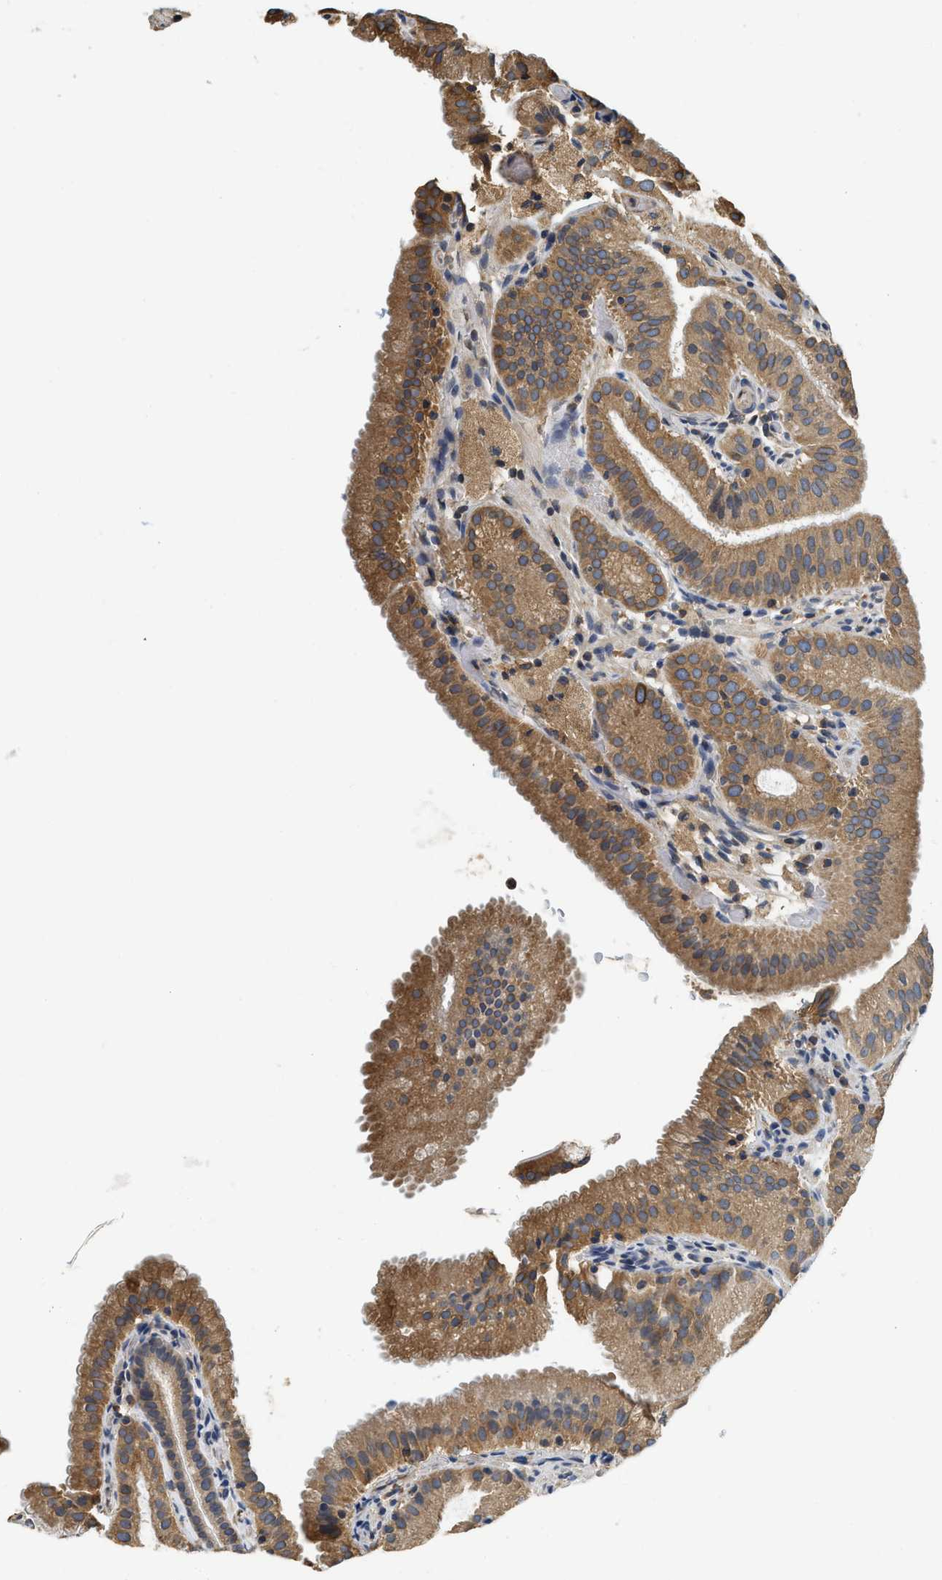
{"staining": {"intensity": "moderate", "quantity": ">75%", "location": "cytoplasmic/membranous"}, "tissue": "gallbladder", "cell_type": "Glandular cells", "image_type": "normal", "snomed": [{"axis": "morphology", "description": "Normal tissue, NOS"}, {"axis": "topography", "description": "Gallbladder"}], "caption": "Benign gallbladder demonstrates moderate cytoplasmic/membranous positivity in approximately >75% of glandular cells (brown staining indicates protein expression, while blue staining denotes nuclei)..", "gene": "BCAP31", "patient": {"sex": "male", "age": 54}}